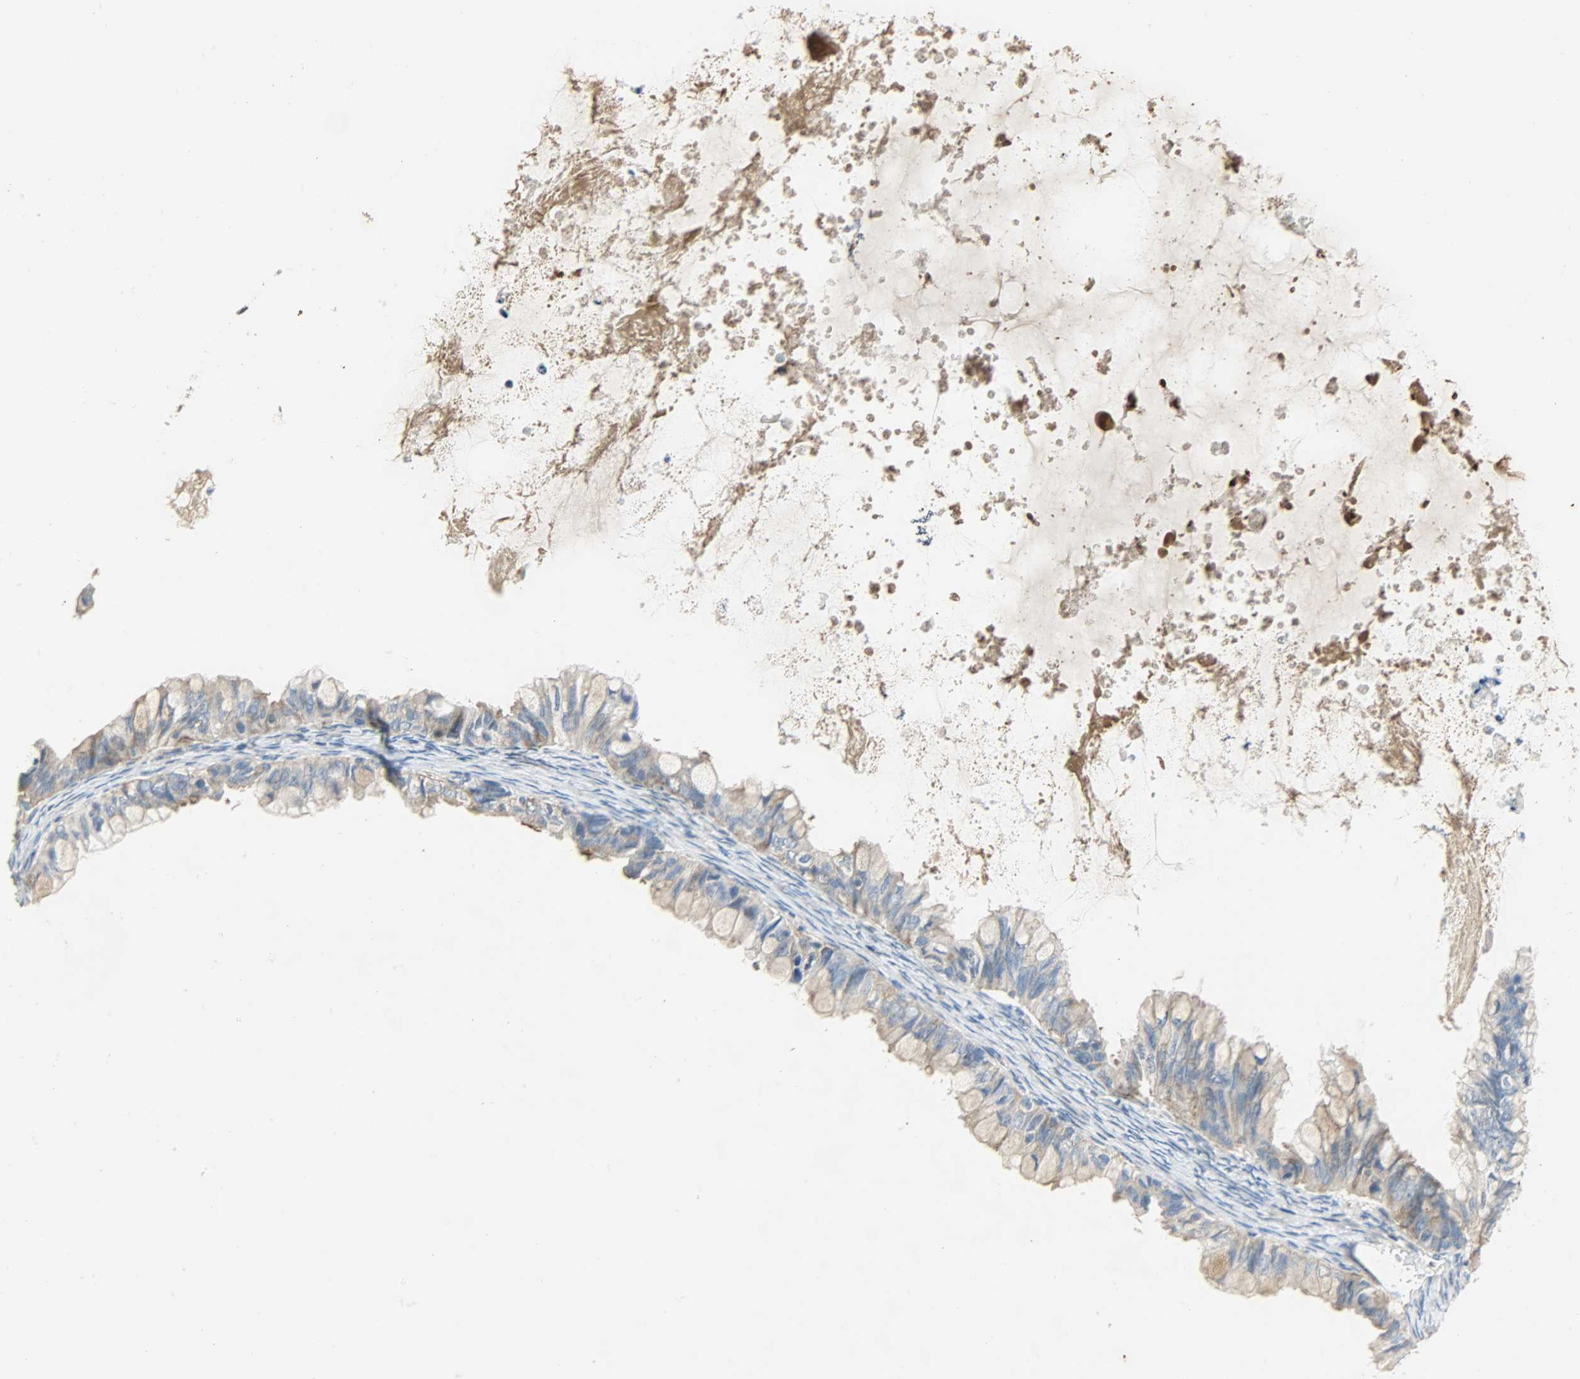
{"staining": {"intensity": "weak", "quantity": "25%-75%", "location": "cytoplasmic/membranous"}, "tissue": "ovarian cancer", "cell_type": "Tumor cells", "image_type": "cancer", "snomed": [{"axis": "morphology", "description": "Cystadenocarcinoma, mucinous, NOS"}, {"axis": "topography", "description": "Ovary"}], "caption": "Immunohistochemical staining of human ovarian mucinous cystadenocarcinoma exhibits low levels of weak cytoplasmic/membranous expression in about 25%-75% of tumor cells.", "gene": "GIT2", "patient": {"sex": "female", "age": 80}}